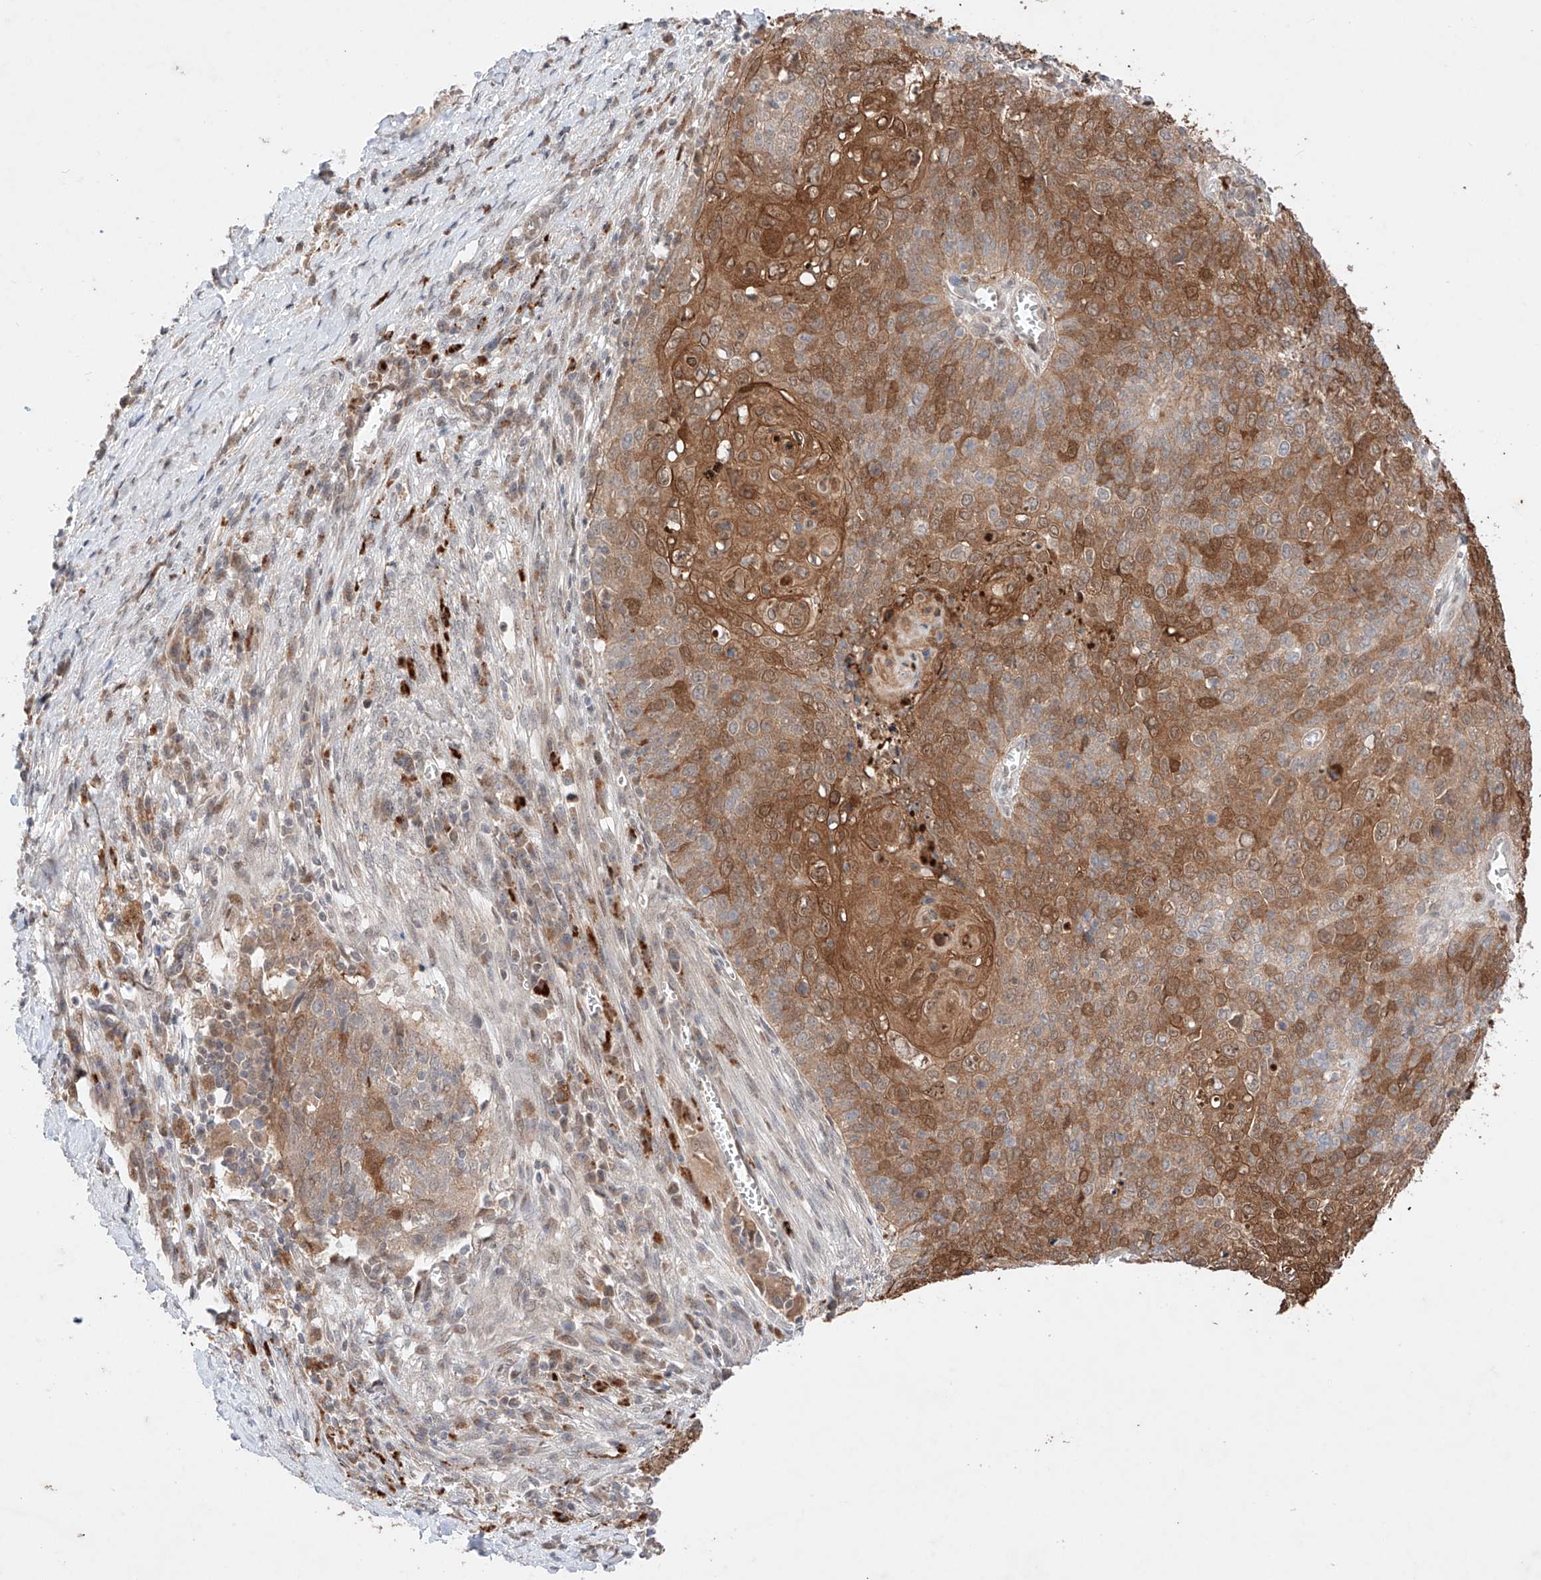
{"staining": {"intensity": "moderate", "quantity": ">75%", "location": "cytoplasmic/membranous,nuclear"}, "tissue": "cervical cancer", "cell_type": "Tumor cells", "image_type": "cancer", "snomed": [{"axis": "morphology", "description": "Squamous cell carcinoma, NOS"}, {"axis": "topography", "description": "Cervix"}], "caption": "An image of cervical squamous cell carcinoma stained for a protein exhibits moderate cytoplasmic/membranous and nuclear brown staining in tumor cells. (Brightfield microscopy of DAB IHC at high magnification).", "gene": "GCNT1", "patient": {"sex": "female", "age": 39}}